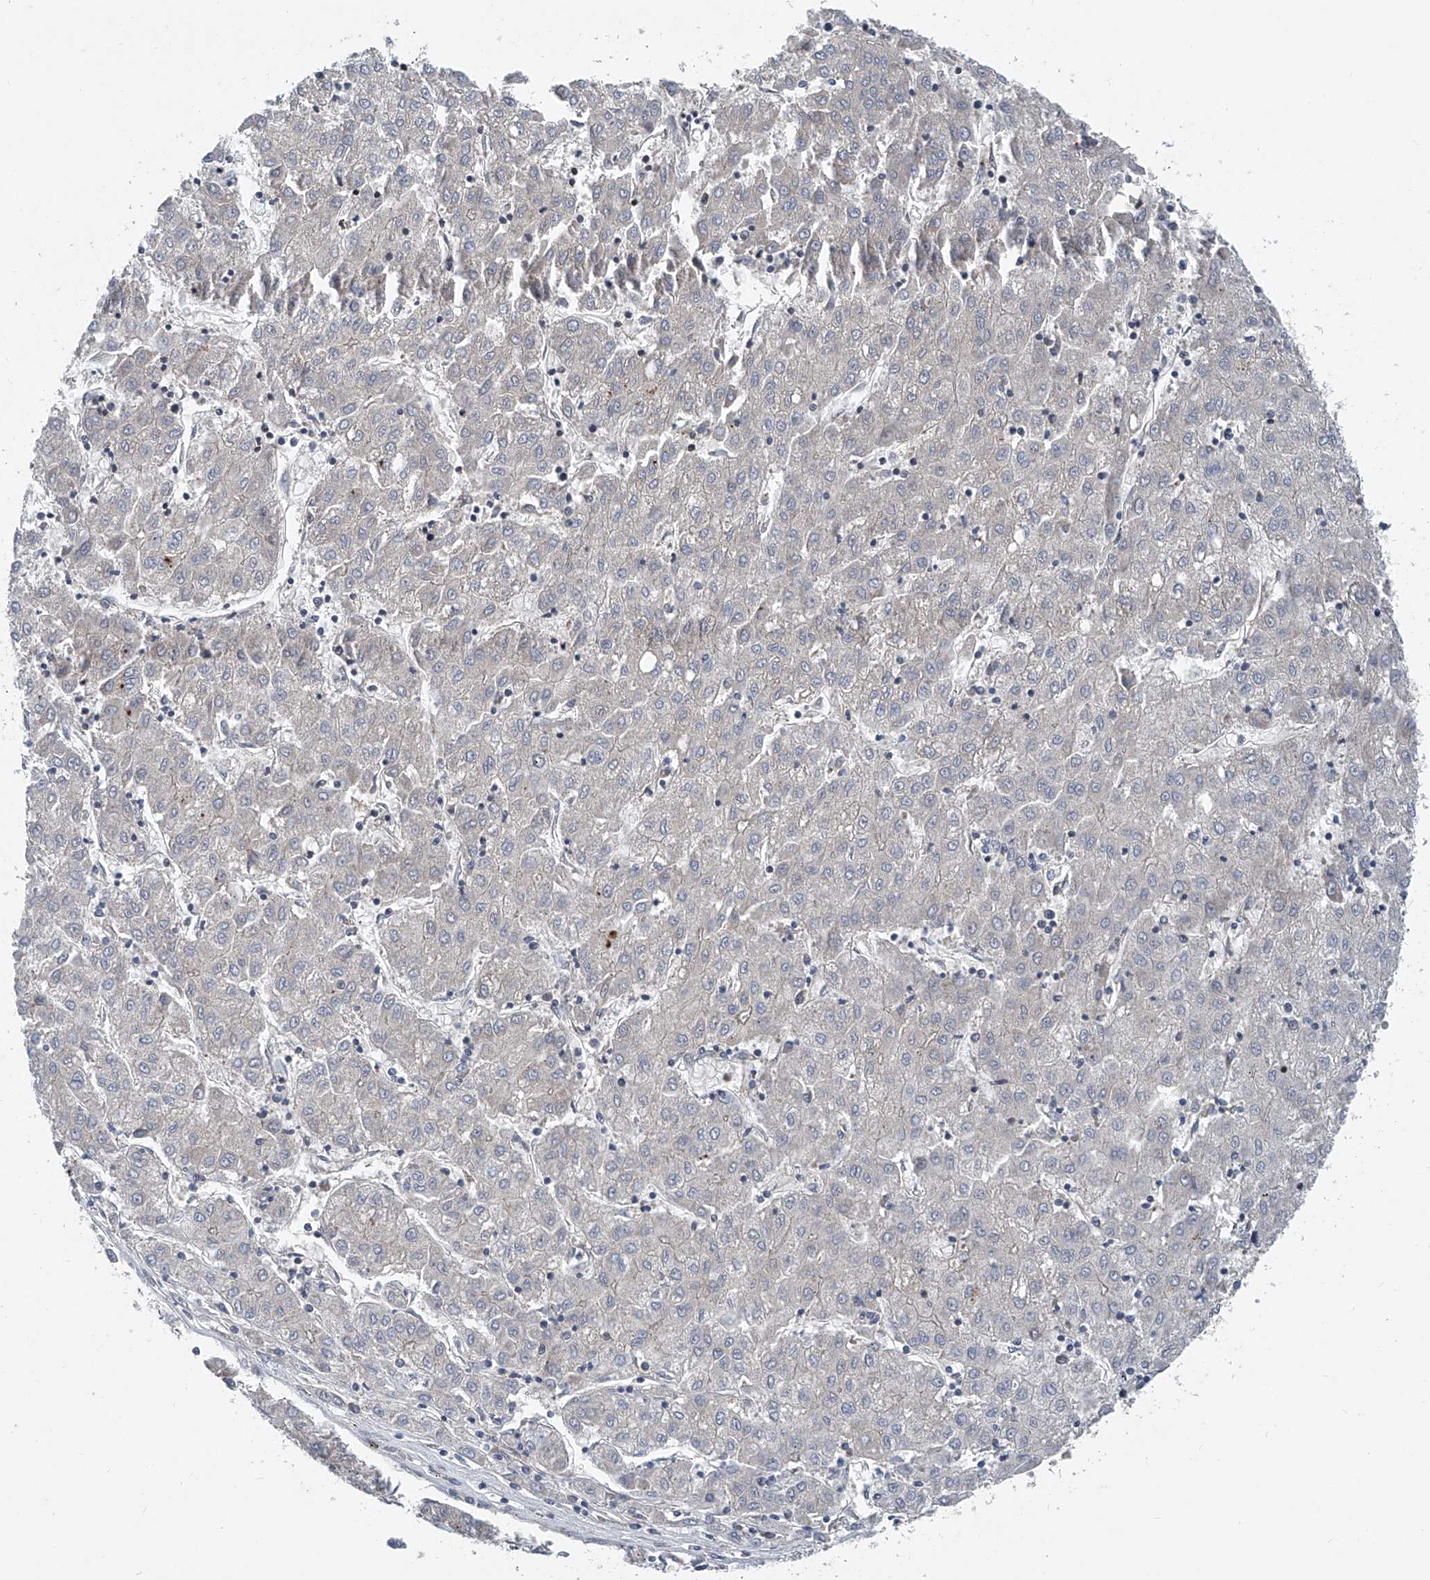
{"staining": {"intensity": "negative", "quantity": "none", "location": "none"}, "tissue": "liver cancer", "cell_type": "Tumor cells", "image_type": "cancer", "snomed": [{"axis": "morphology", "description": "Carcinoma, Hepatocellular, NOS"}, {"axis": "topography", "description": "Liver"}], "caption": "Immunohistochemistry micrograph of liver cancer stained for a protein (brown), which exhibits no staining in tumor cells. The staining was performed using DAB (3,3'-diaminobenzidine) to visualize the protein expression in brown, while the nuclei were stained in blue with hematoxylin (Magnification: 20x).", "gene": "TRIM38", "patient": {"sex": "male", "age": 72}}